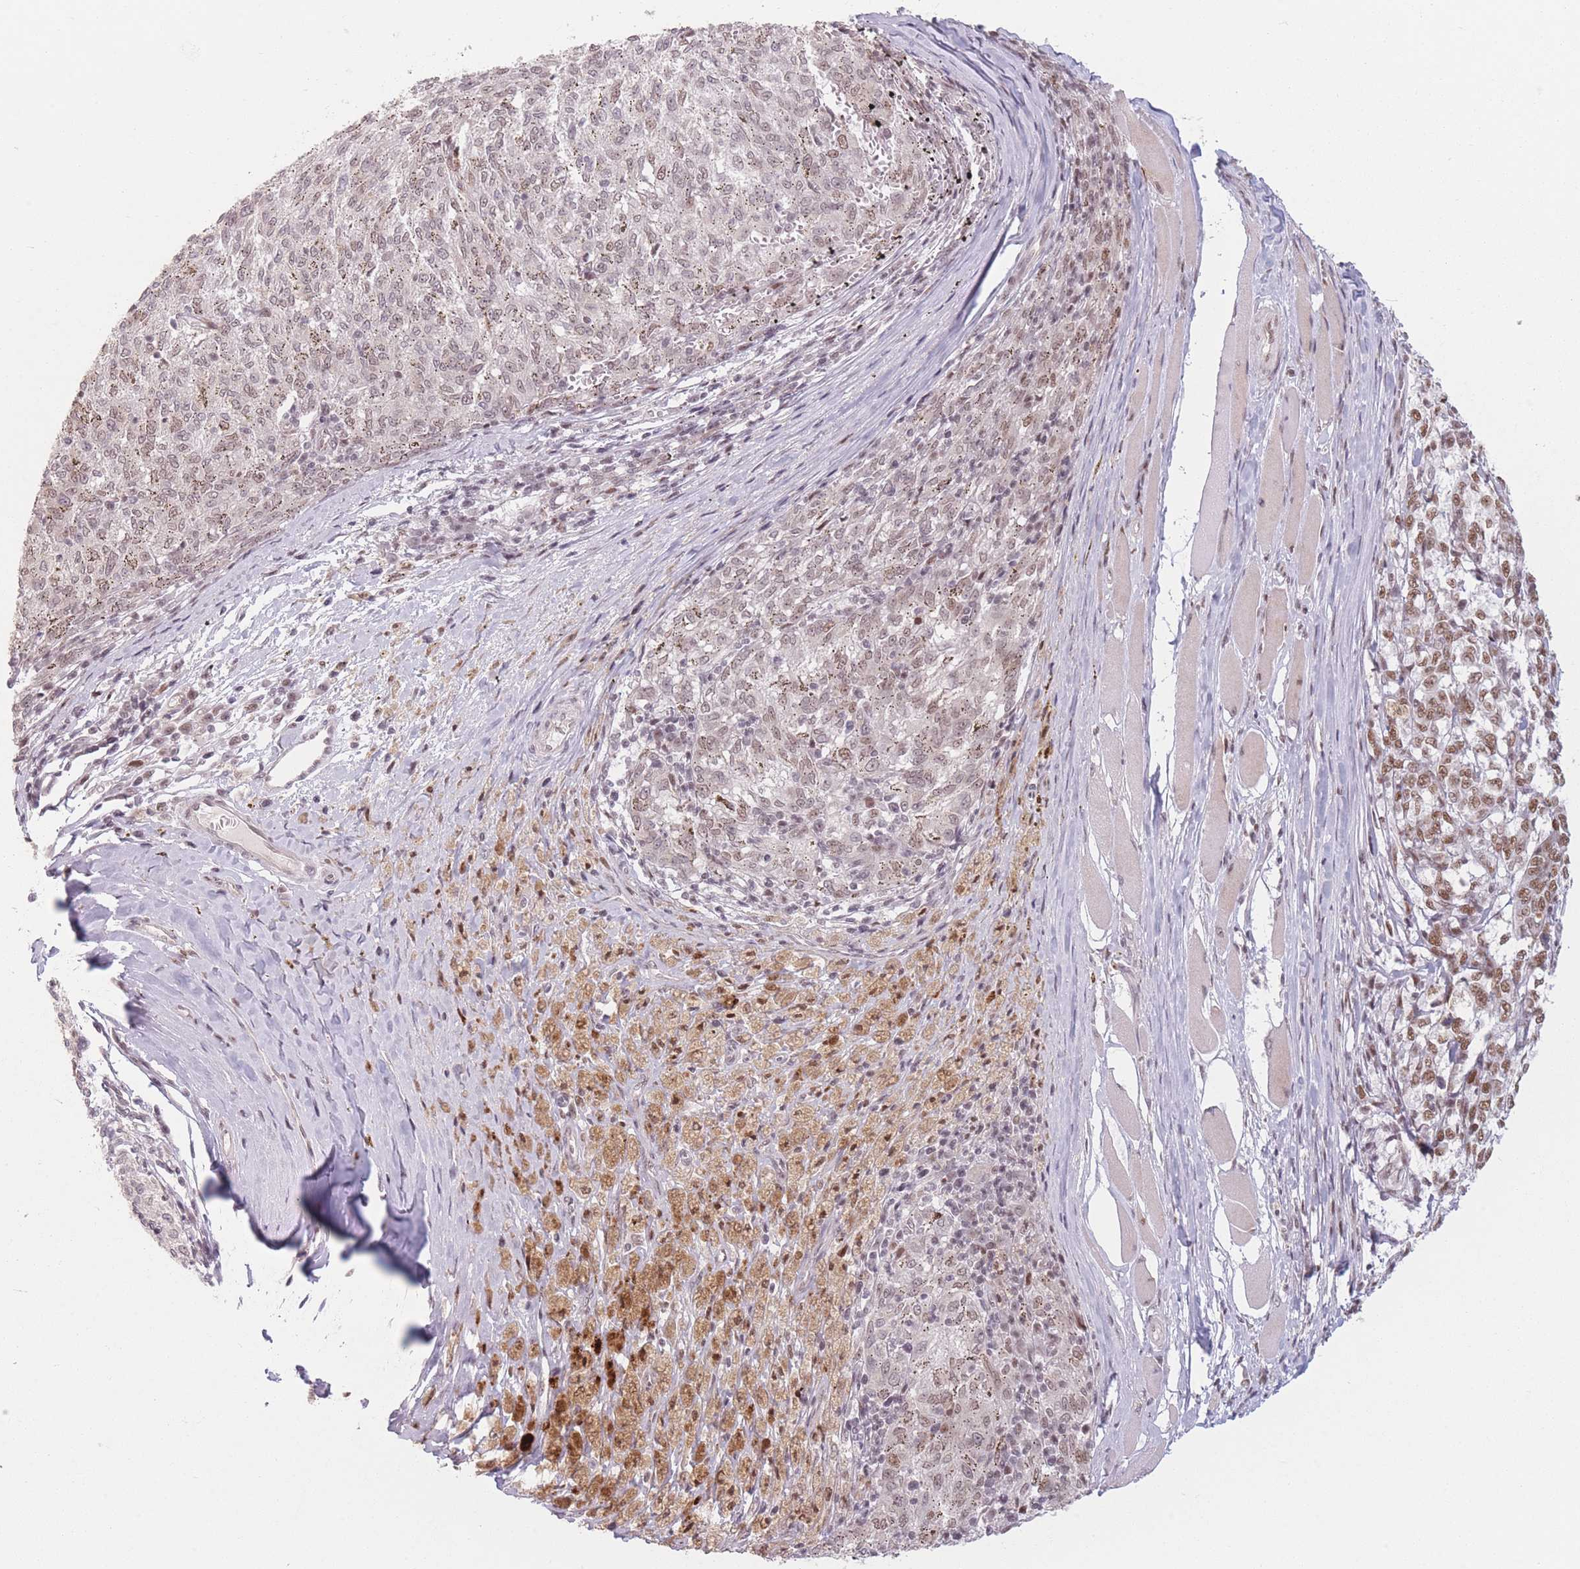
{"staining": {"intensity": "moderate", "quantity": "<25%", "location": "nuclear"}, "tissue": "melanoma", "cell_type": "Tumor cells", "image_type": "cancer", "snomed": [{"axis": "morphology", "description": "Malignant melanoma, NOS"}, {"axis": "topography", "description": "Skin"}], "caption": "Protein staining demonstrates moderate nuclear expression in about <25% of tumor cells in melanoma. The staining was performed using DAB (3,3'-diaminobenzidine), with brown indicating positive protein expression. Nuclei are stained blue with hematoxylin.", "gene": "SUPT6H", "patient": {"sex": "female", "age": 72}}